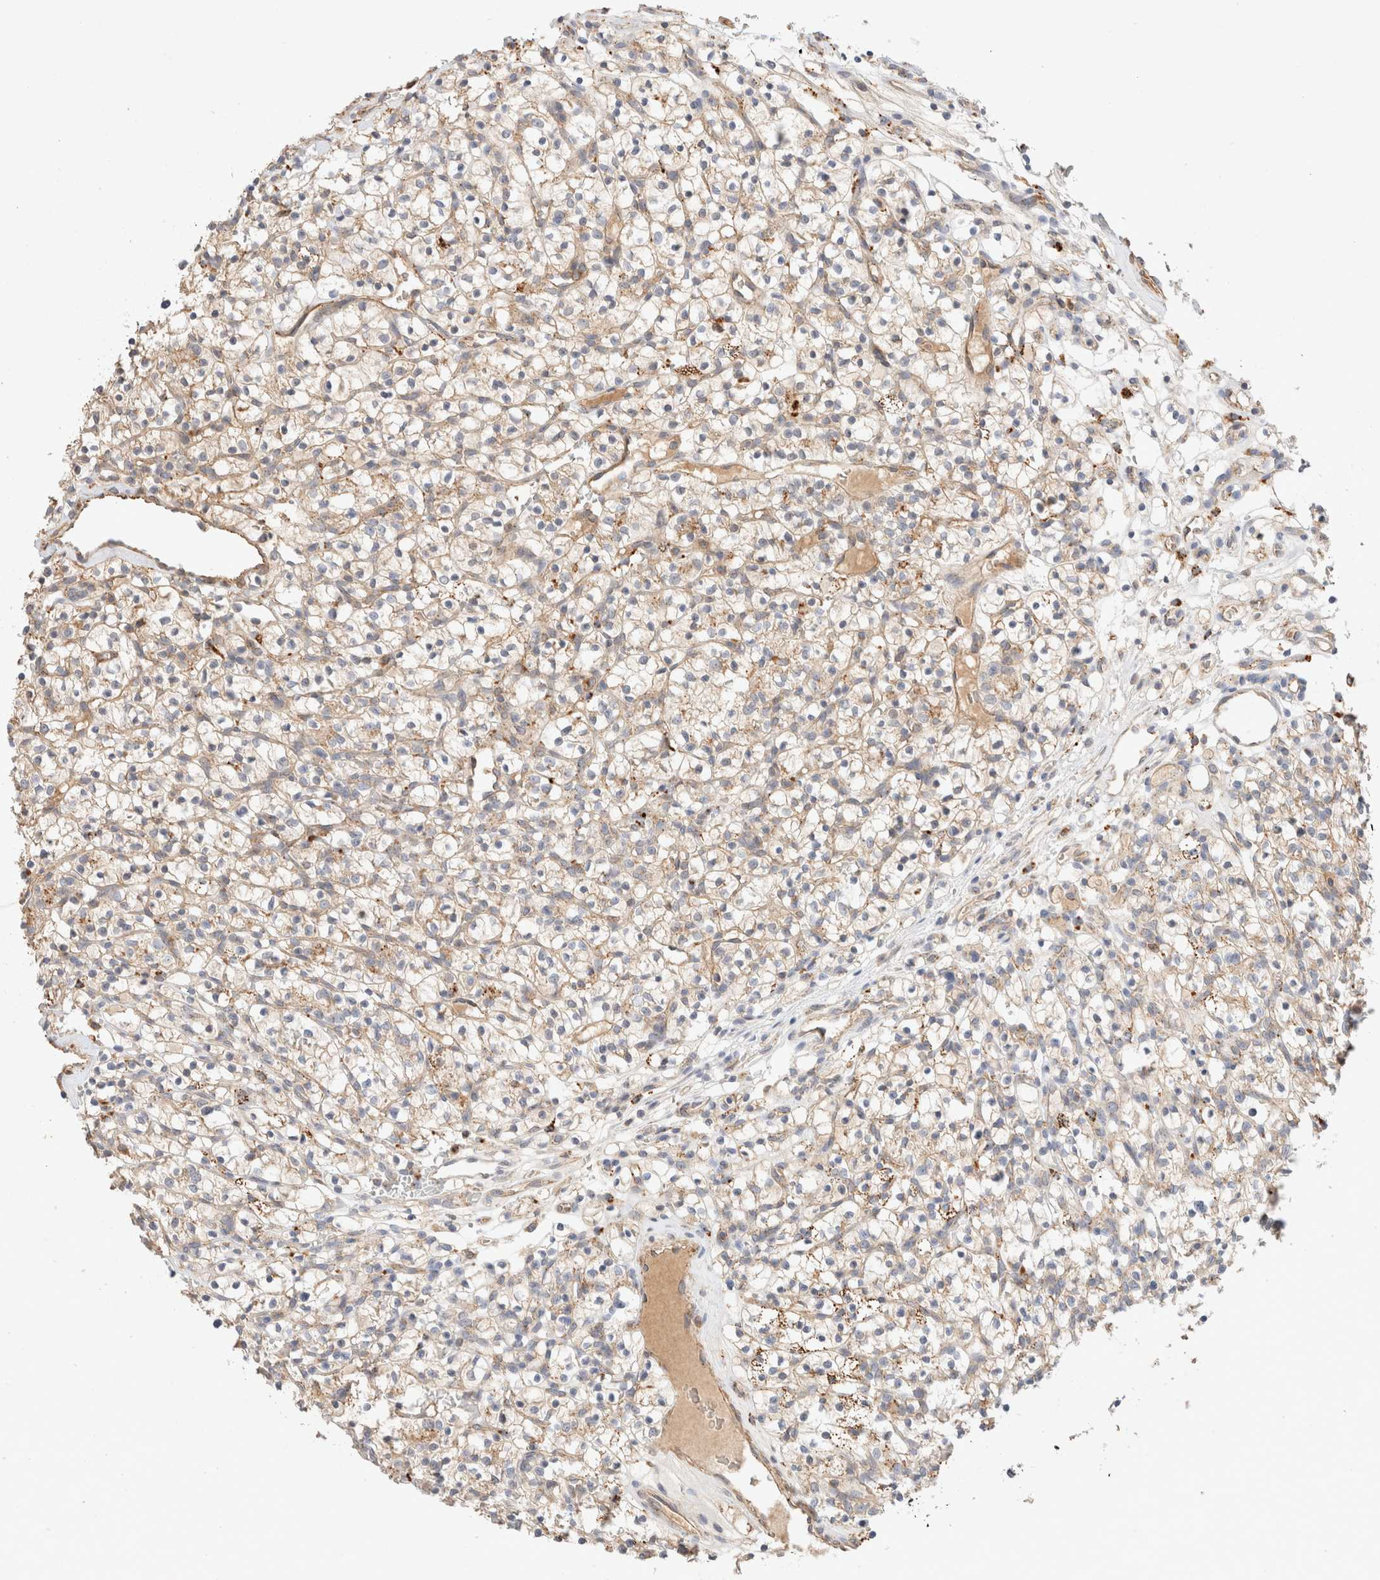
{"staining": {"intensity": "weak", "quantity": ">75%", "location": "cytoplasmic/membranous"}, "tissue": "renal cancer", "cell_type": "Tumor cells", "image_type": "cancer", "snomed": [{"axis": "morphology", "description": "Adenocarcinoma, NOS"}, {"axis": "topography", "description": "Kidney"}], "caption": "Immunohistochemistry (IHC) photomicrograph of human adenocarcinoma (renal) stained for a protein (brown), which displays low levels of weak cytoplasmic/membranous positivity in approximately >75% of tumor cells.", "gene": "RABEPK", "patient": {"sex": "female", "age": 57}}